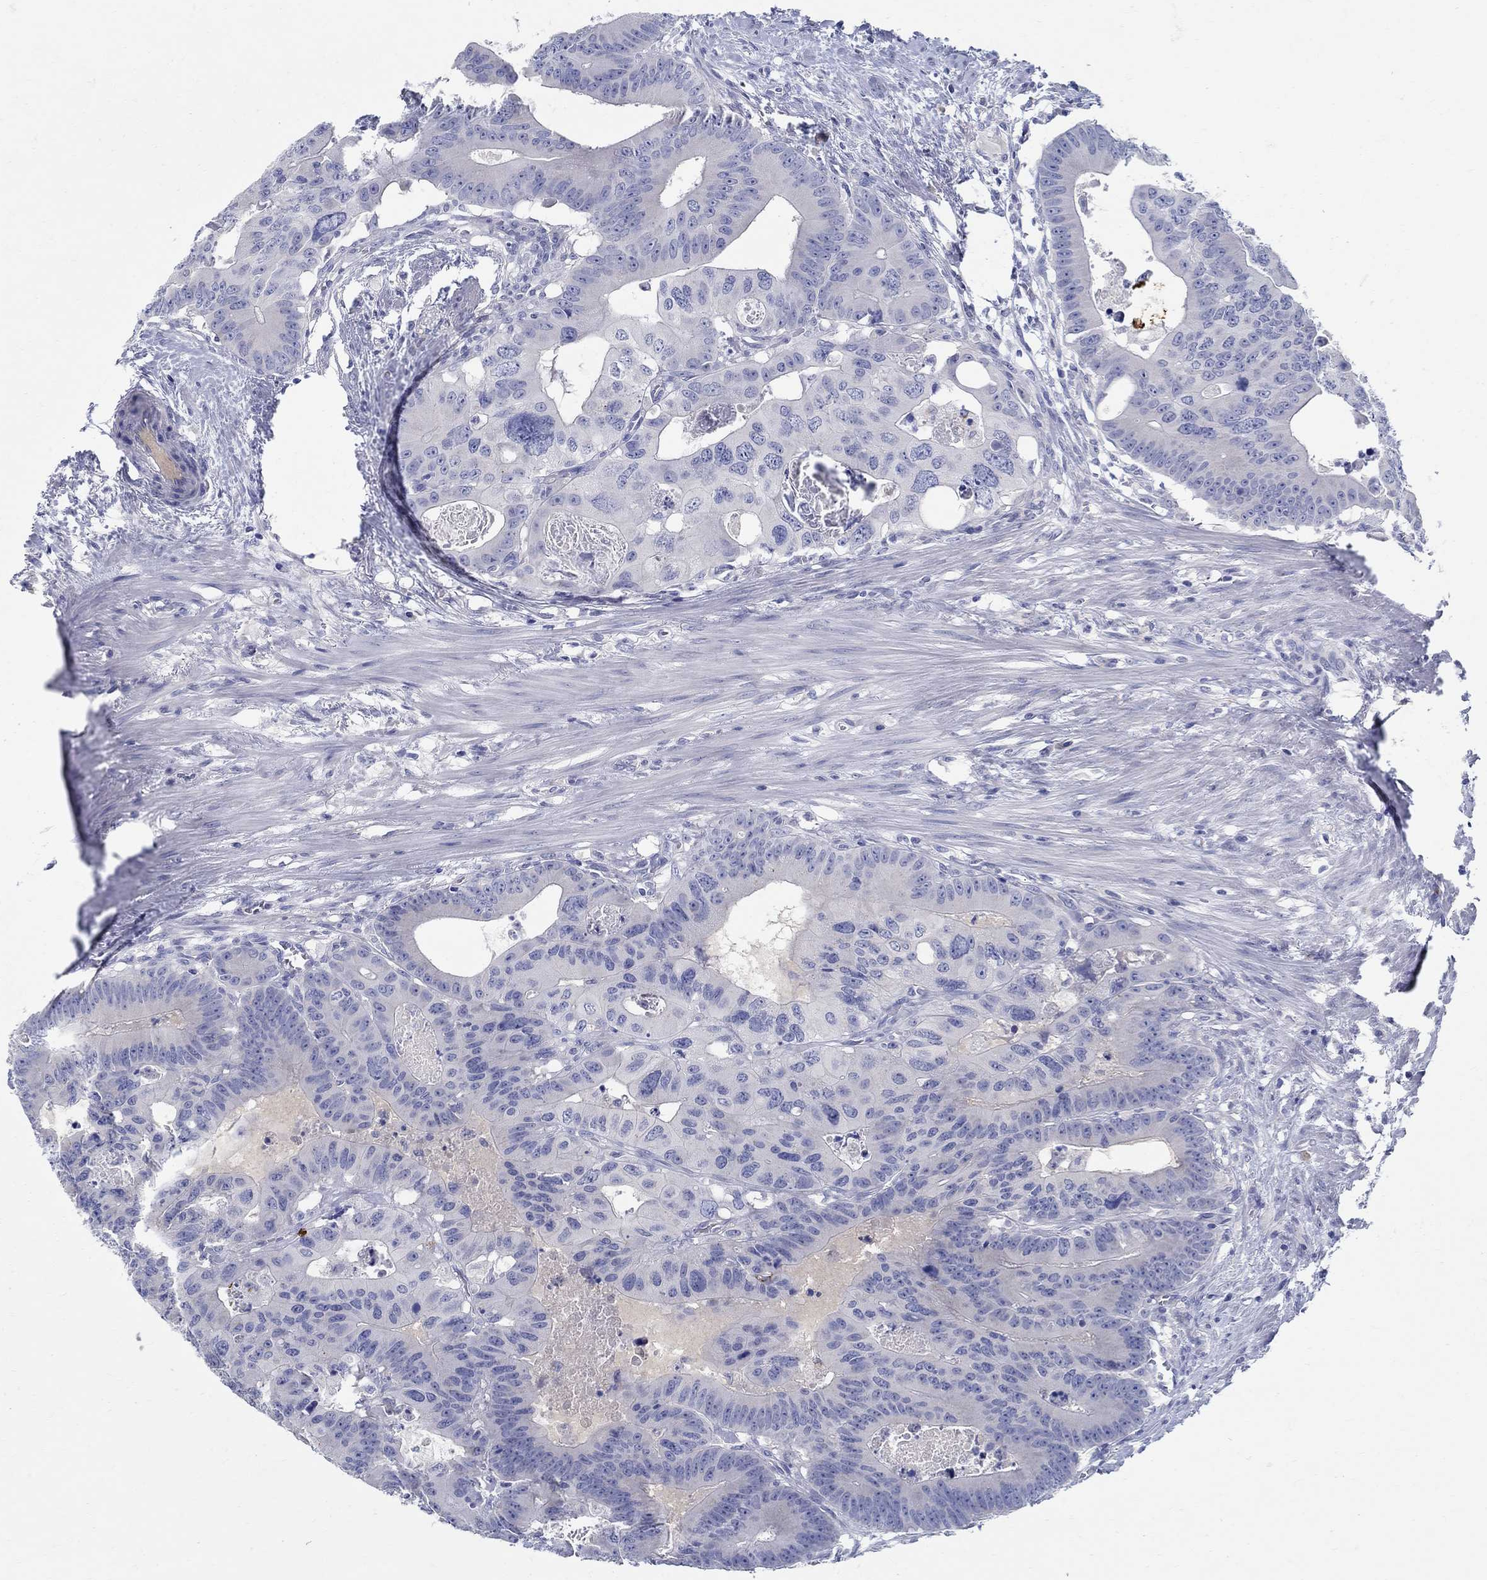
{"staining": {"intensity": "negative", "quantity": "none", "location": "none"}, "tissue": "colorectal cancer", "cell_type": "Tumor cells", "image_type": "cancer", "snomed": [{"axis": "morphology", "description": "Adenocarcinoma, NOS"}, {"axis": "topography", "description": "Rectum"}], "caption": "Colorectal cancer was stained to show a protein in brown. There is no significant staining in tumor cells.", "gene": "CRYGD", "patient": {"sex": "male", "age": 64}}